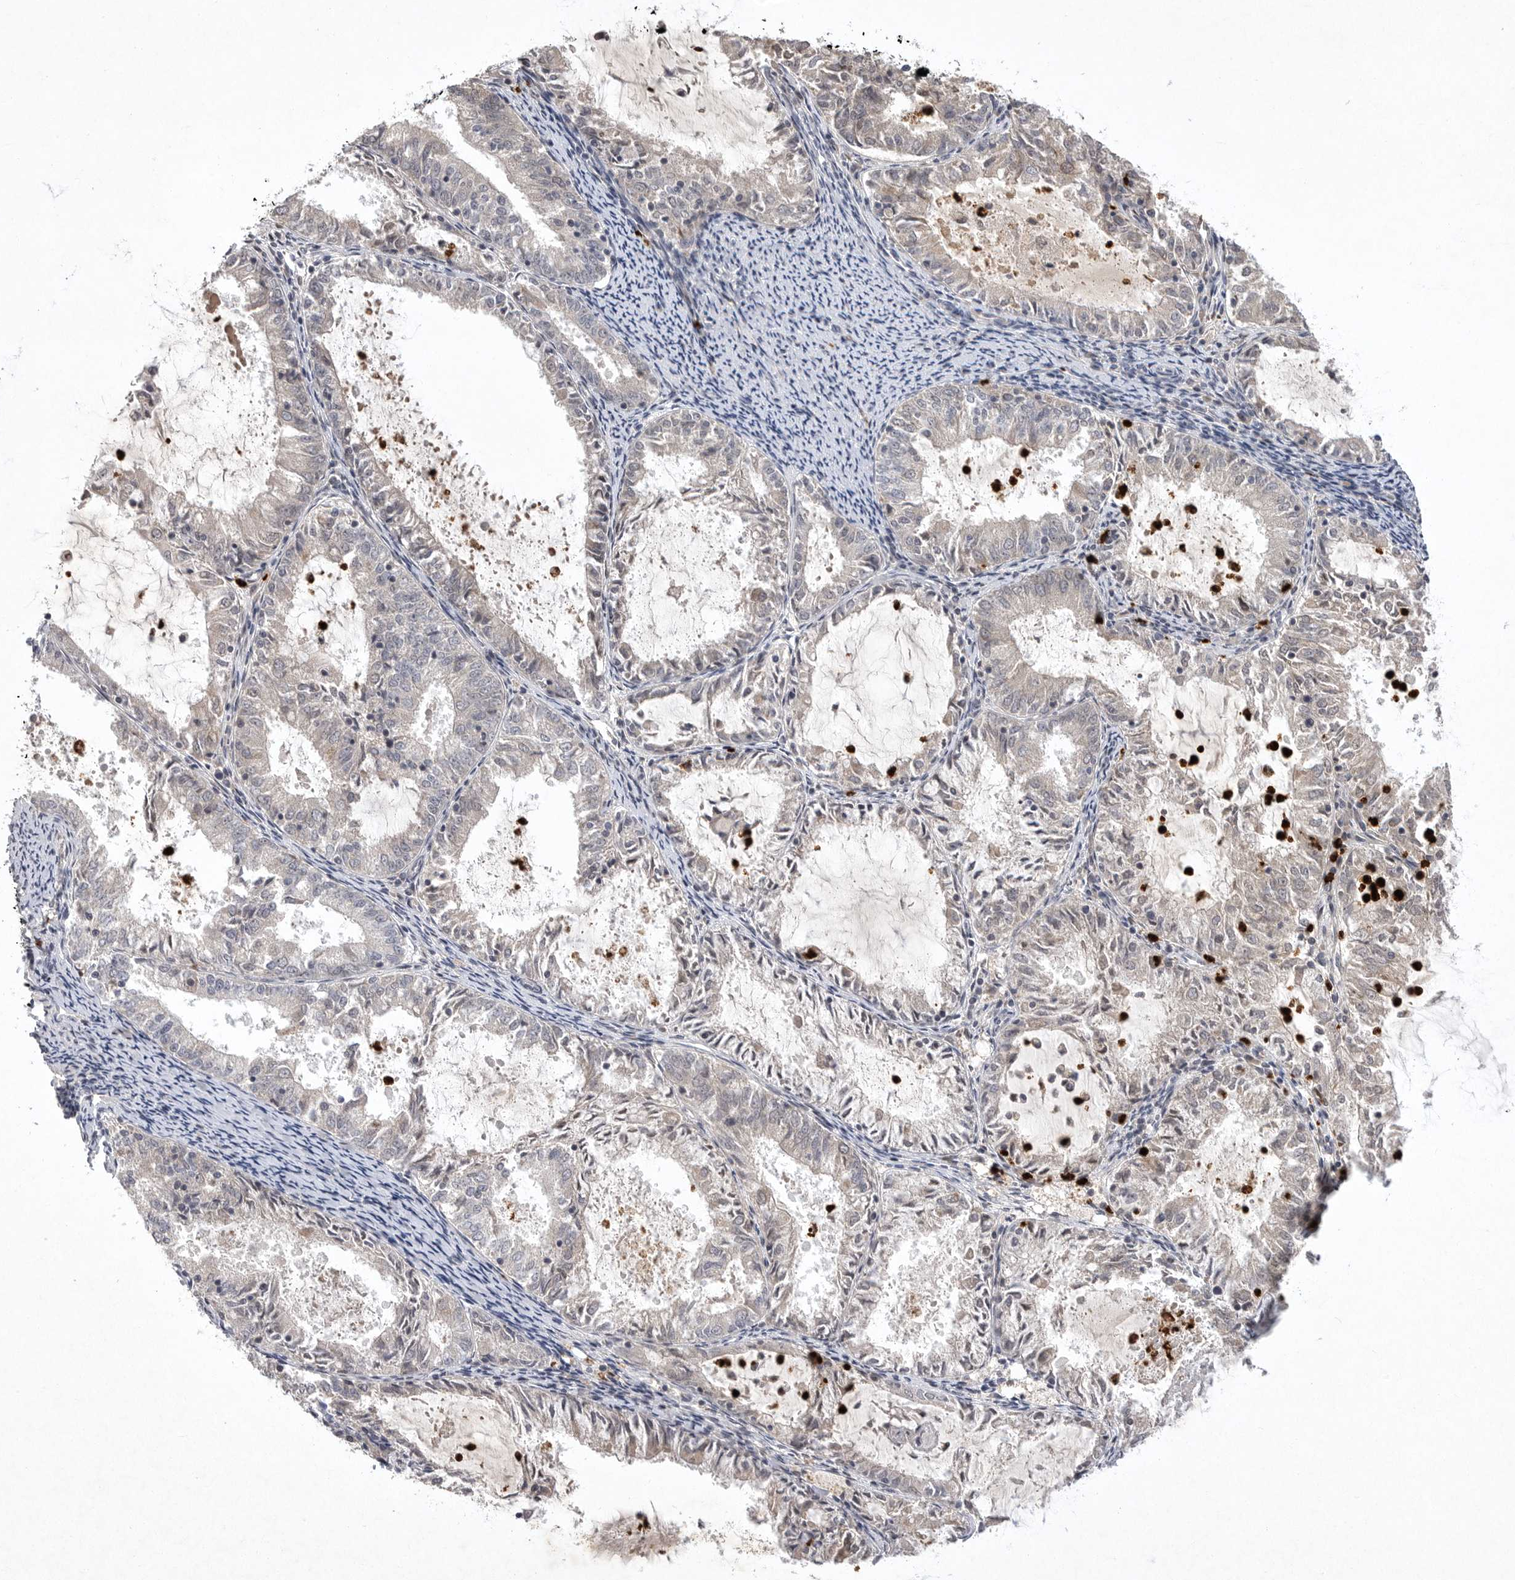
{"staining": {"intensity": "weak", "quantity": "<25%", "location": "cytoplasmic/membranous"}, "tissue": "endometrial cancer", "cell_type": "Tumor cells", "image_type": "cancer", "snomed": [{"axis": "morphology", "description": "Adenocarcinoma, NOS"}, {"axis": "topography", "description": "Endometrium"}], "caption": "High magnification brightfield microscopy of endometrial adenocarcinoma stained with DAB (brown) and counterstained with hematoxylin (blue): tumor cells show no significant expression.", "gene": "UBE3D", "patient": {"sex": "female", "age": 57}}